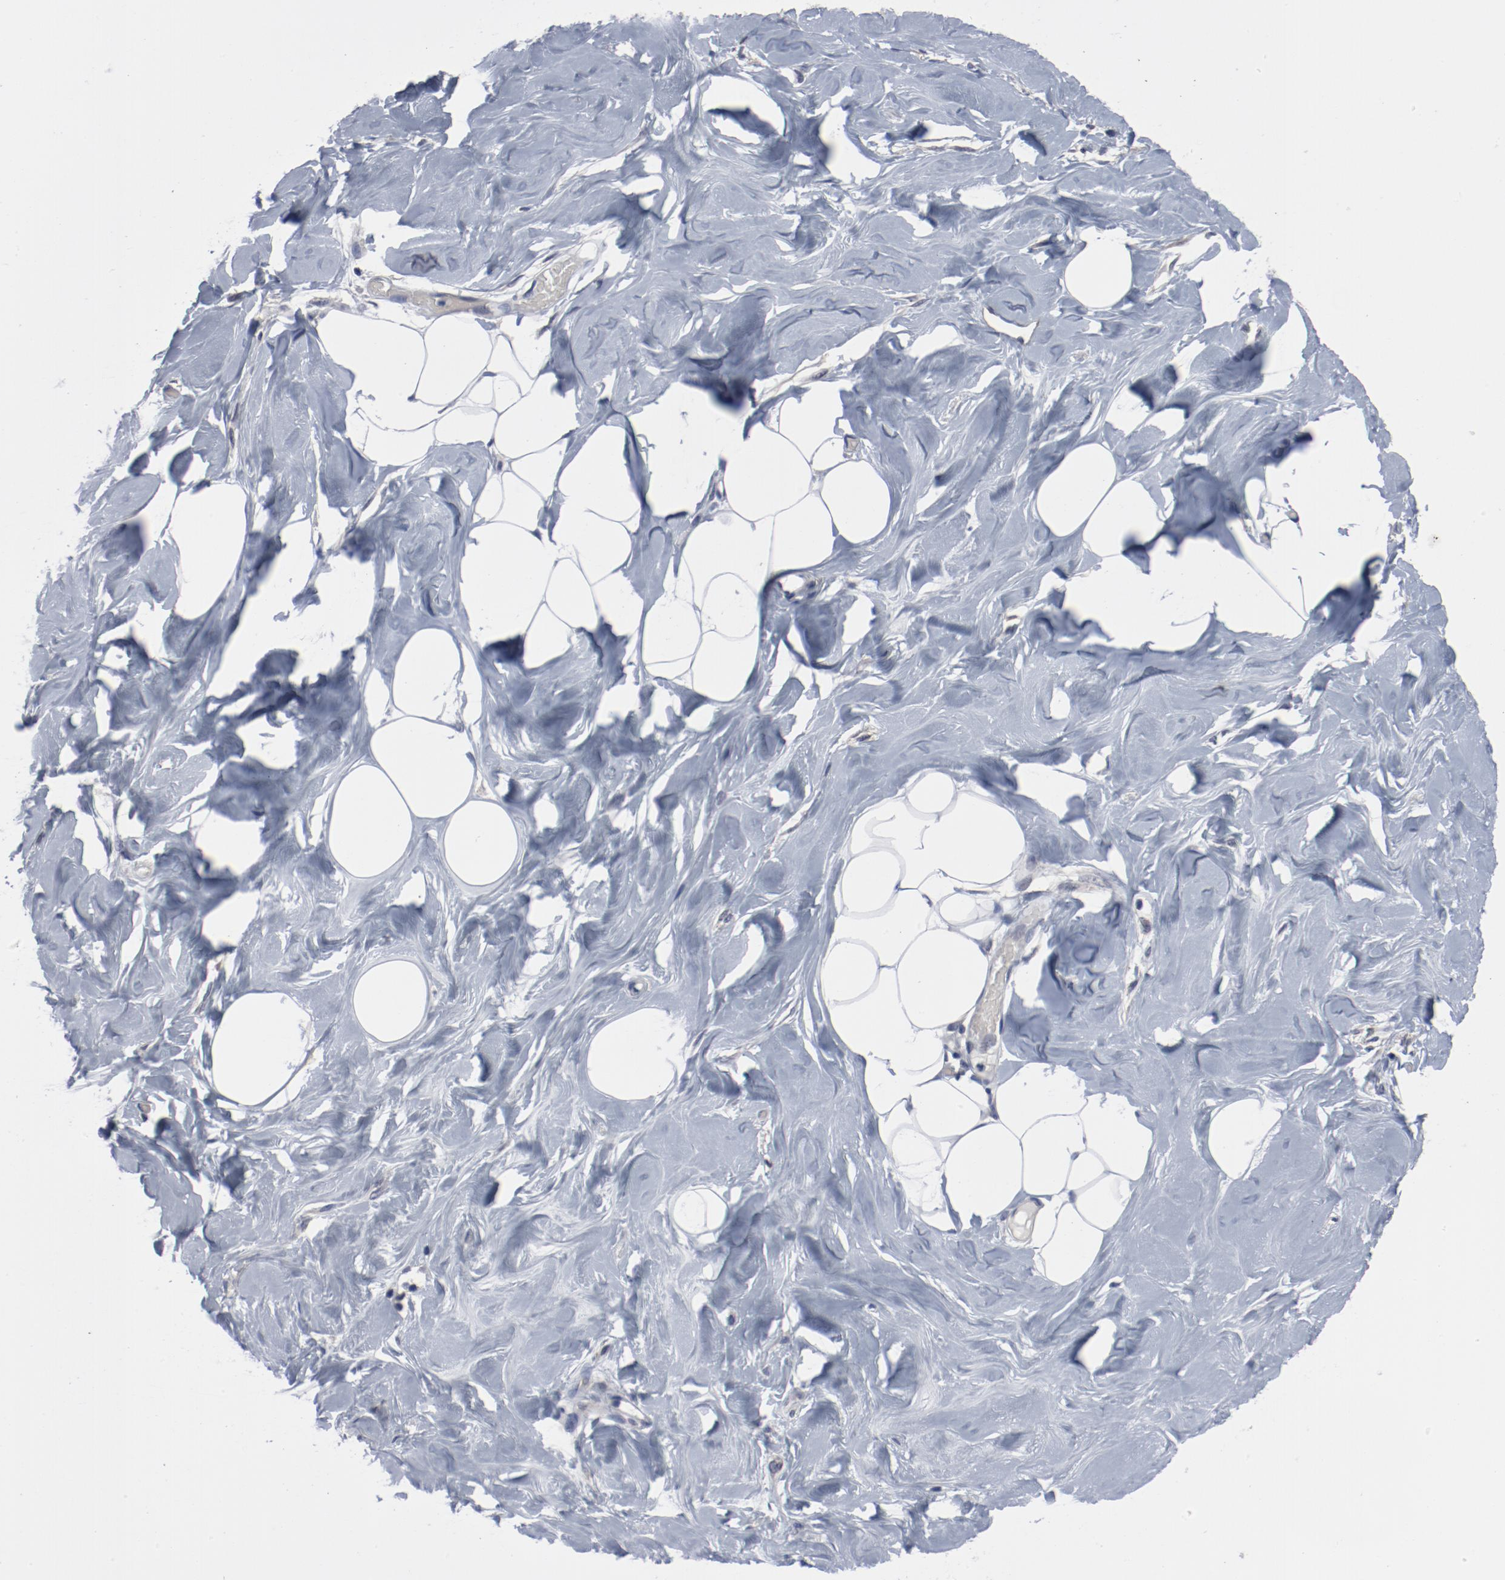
{"staining": {"intensity": "negative", "quantity": "none", "location": "none"}, "tissue": "breast", "cell_type": "Adipocytes", "image_type": "normal", "snomed": [{"axis": "morphology", "description": "Normal tissue, NOS"}, {"axis": "topography", "description": "Breast"}, {"axis": "topography", "description": "Soft tissue"}], "caption": "High power microscopy micrograph of an immunohistochemistry (IHC) image of unremarkable breast, revealing no significant expression in adipocytes.", "gene": "ANKLE2", "patient": {"sex": "female", "age": 25}}